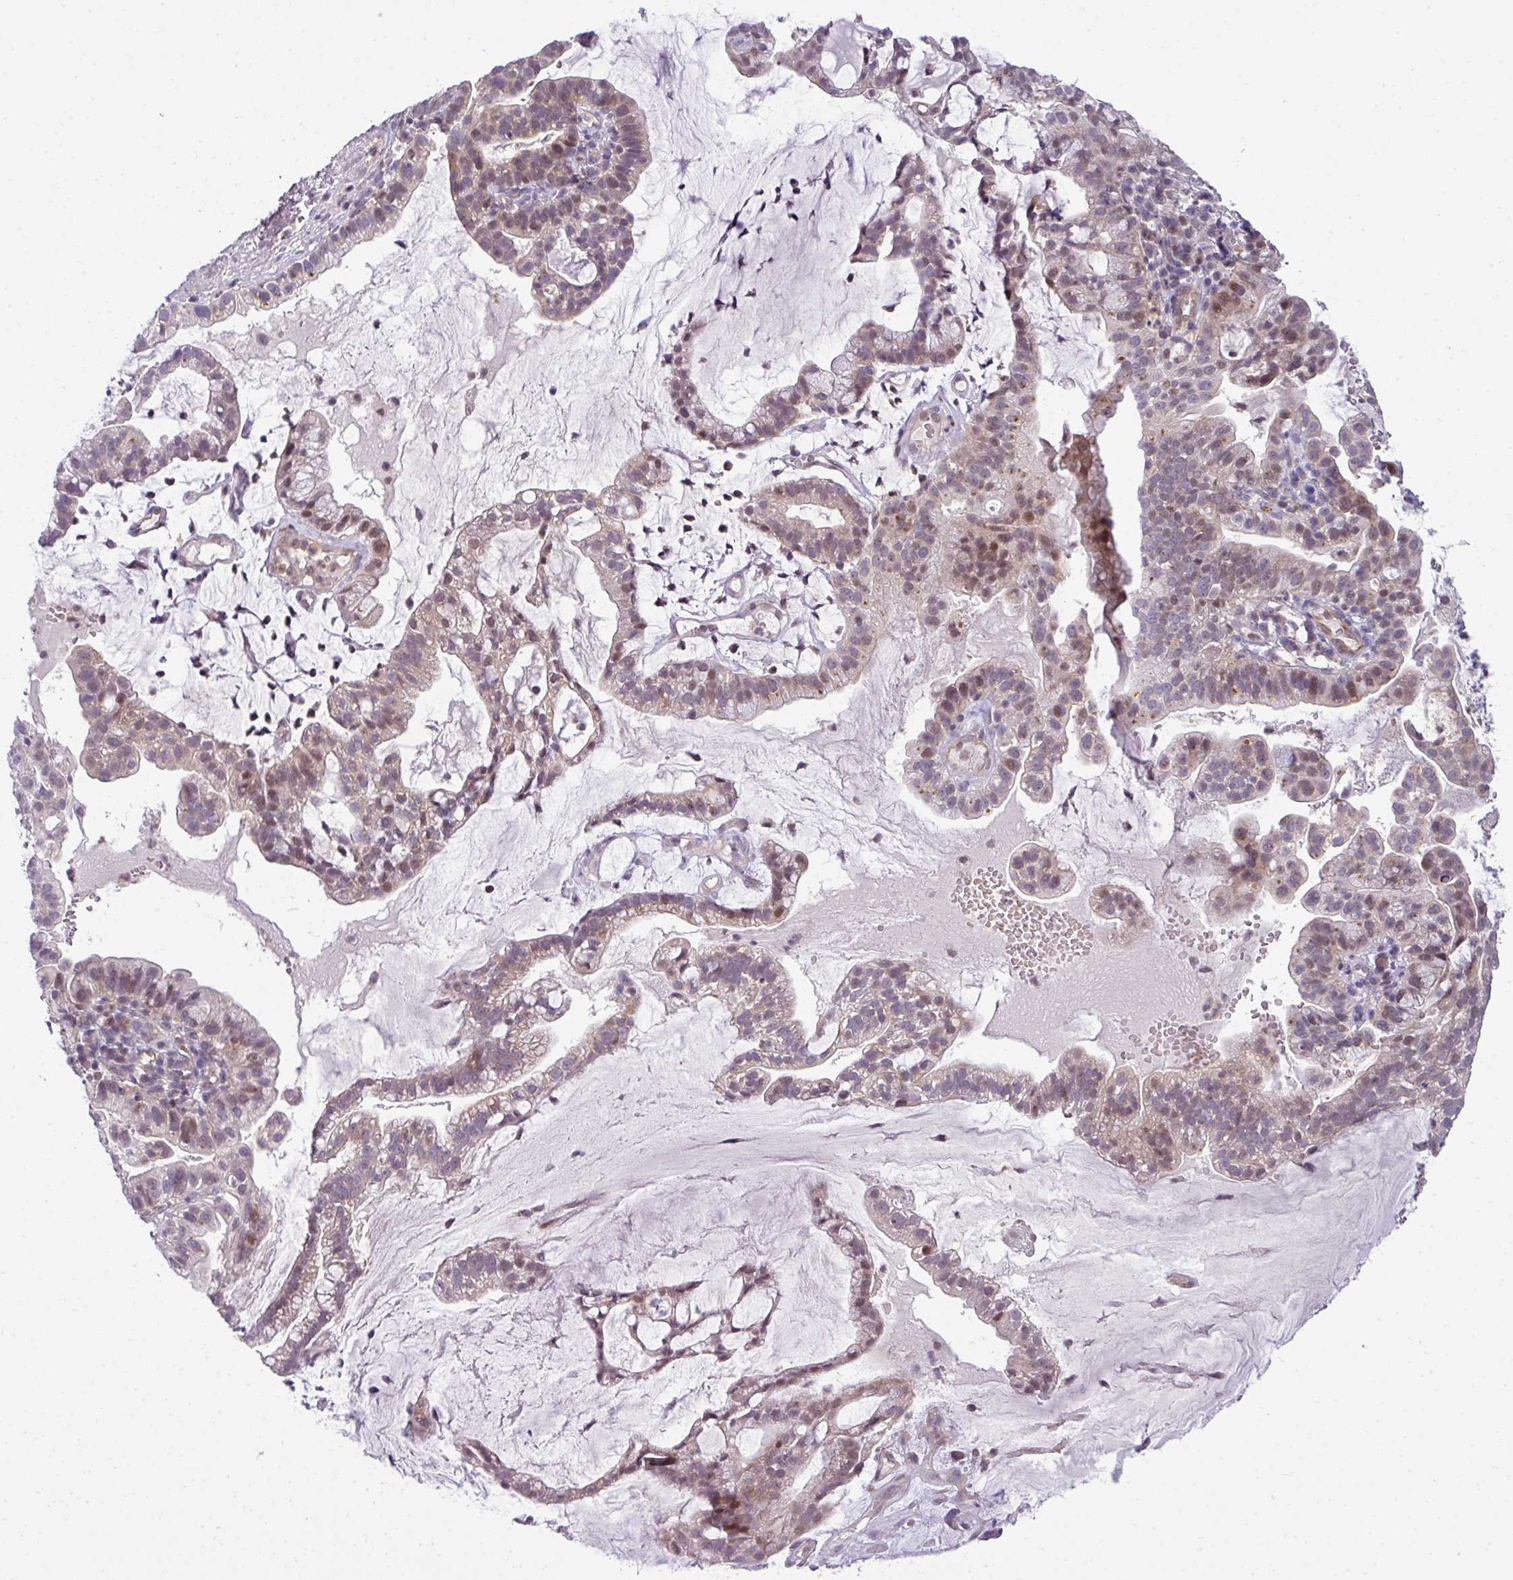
{"staining": {"intensity": "moderate", "quantity": "25%-75%", "location": "nuclear"}, "tissue": "cervical cancer", "cell_type": "Tumor cells", "image_type": "cancer", "snomed": [{"axis": "morphology", "description": "Adenocarcinoma, NOS"}, {"axis": "topography", "description": "Cervix"}], "caption": "Human cervical adenocarcinoma stained for a protein (brown) exhibits moderate nuclear positive expression in approximately 25%-75% of tumor cells.", "gene": "STAT5A", "patient": {"sex": "female", "age": 41}}